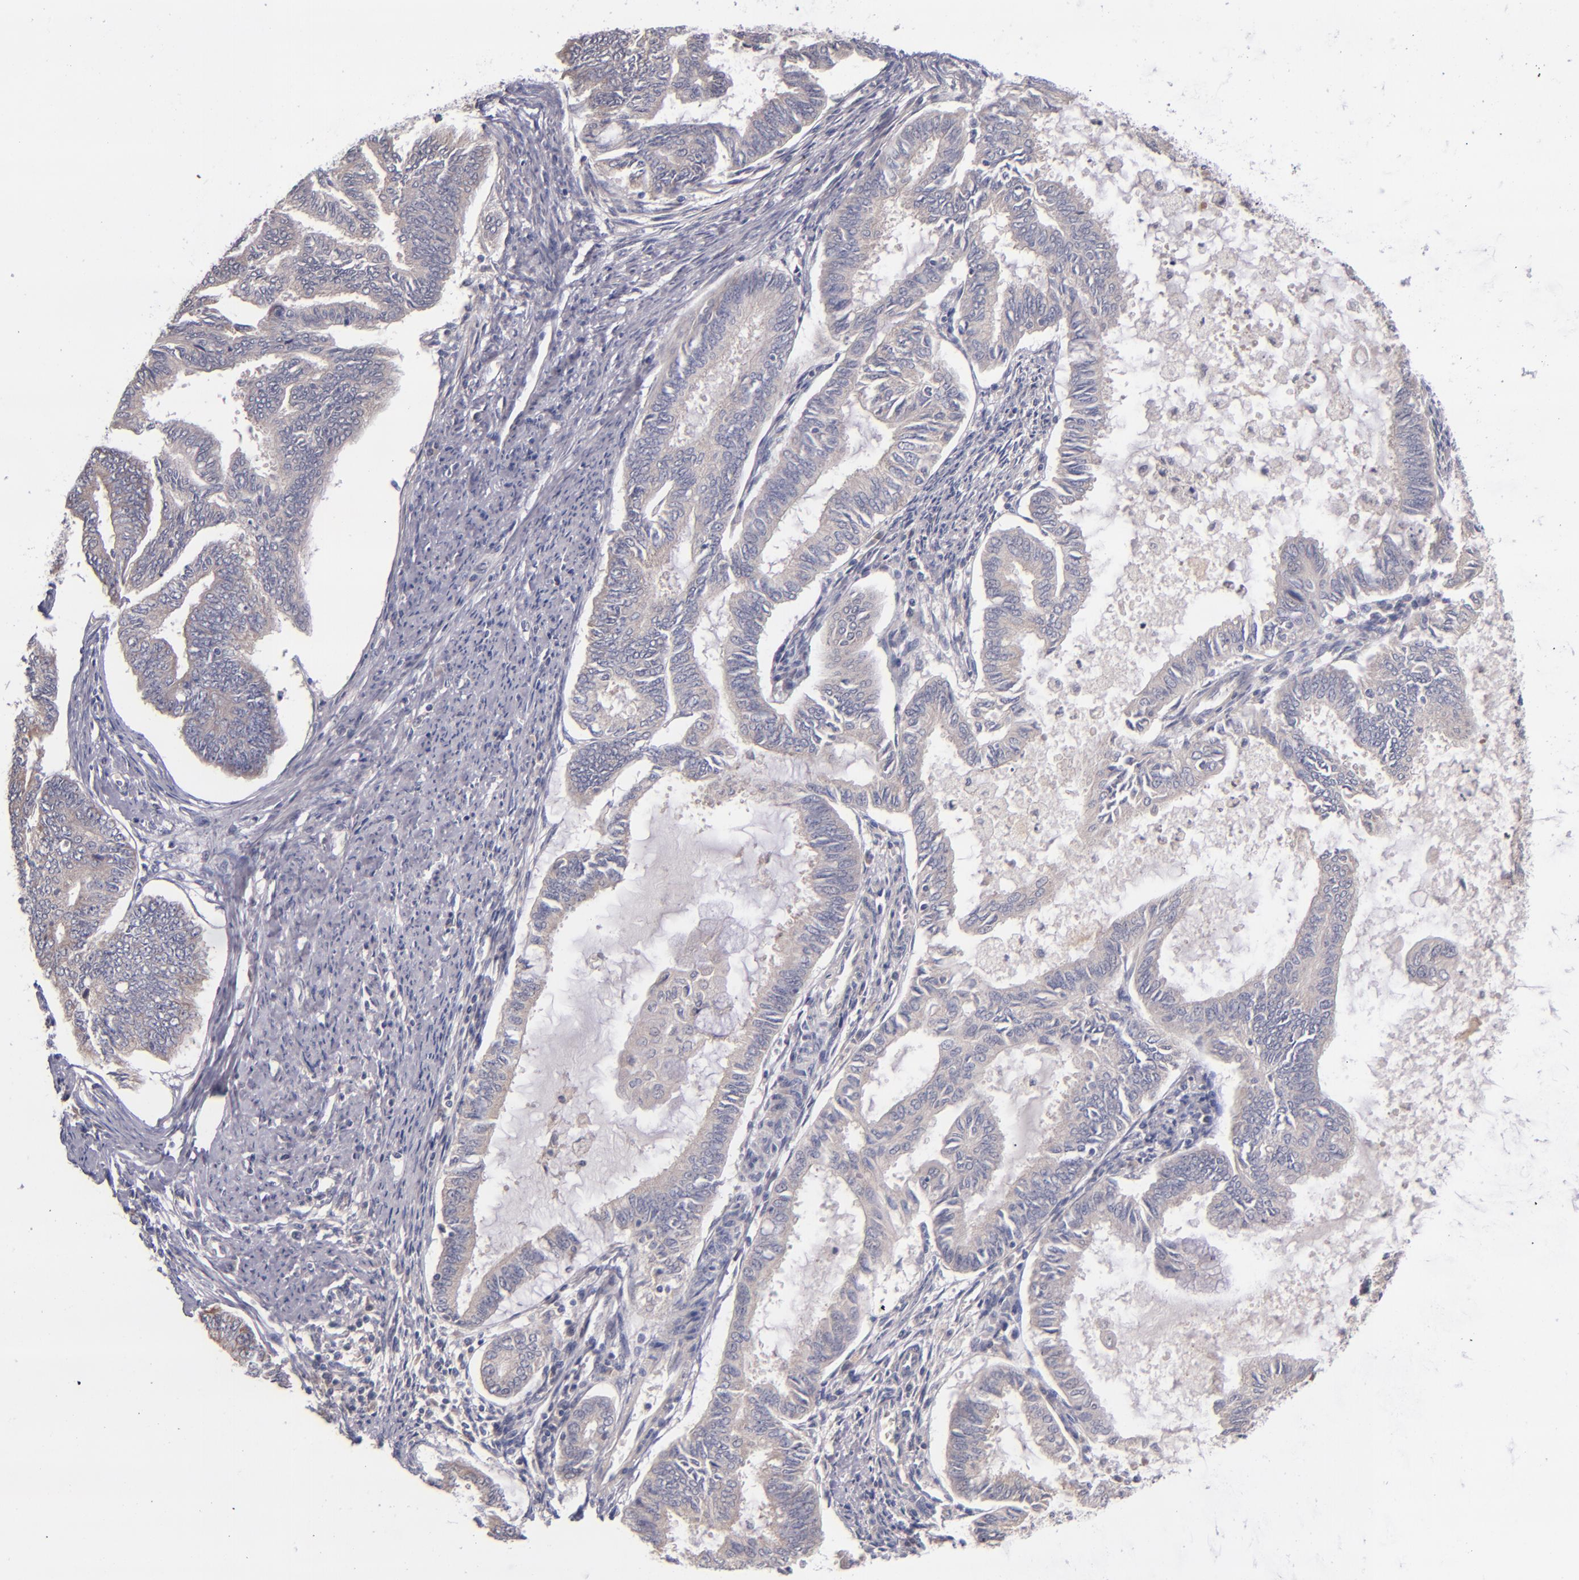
{"staining": {"intensity": "weak", "quantity": "25%-75%", "location": "cytoplasmic/membranous"}, "tissue": "endometrial cancer", "cell_type": "Tumor cells", "image_type": "cancer", "snomed": [{"axis": "morphology", "description": "Adenocarcinoma, NOS"}, {"axis": "topography", "description": "Endometrium"}], "caption": "Immunohistochemistry of endometrial adenocarcinoma shows low levels of weak cytoplasmic/membranous expression in about 25%-75% of tumor cells.", "gene": "TSC2", "patient": {"sex": "female", "age": 86}}